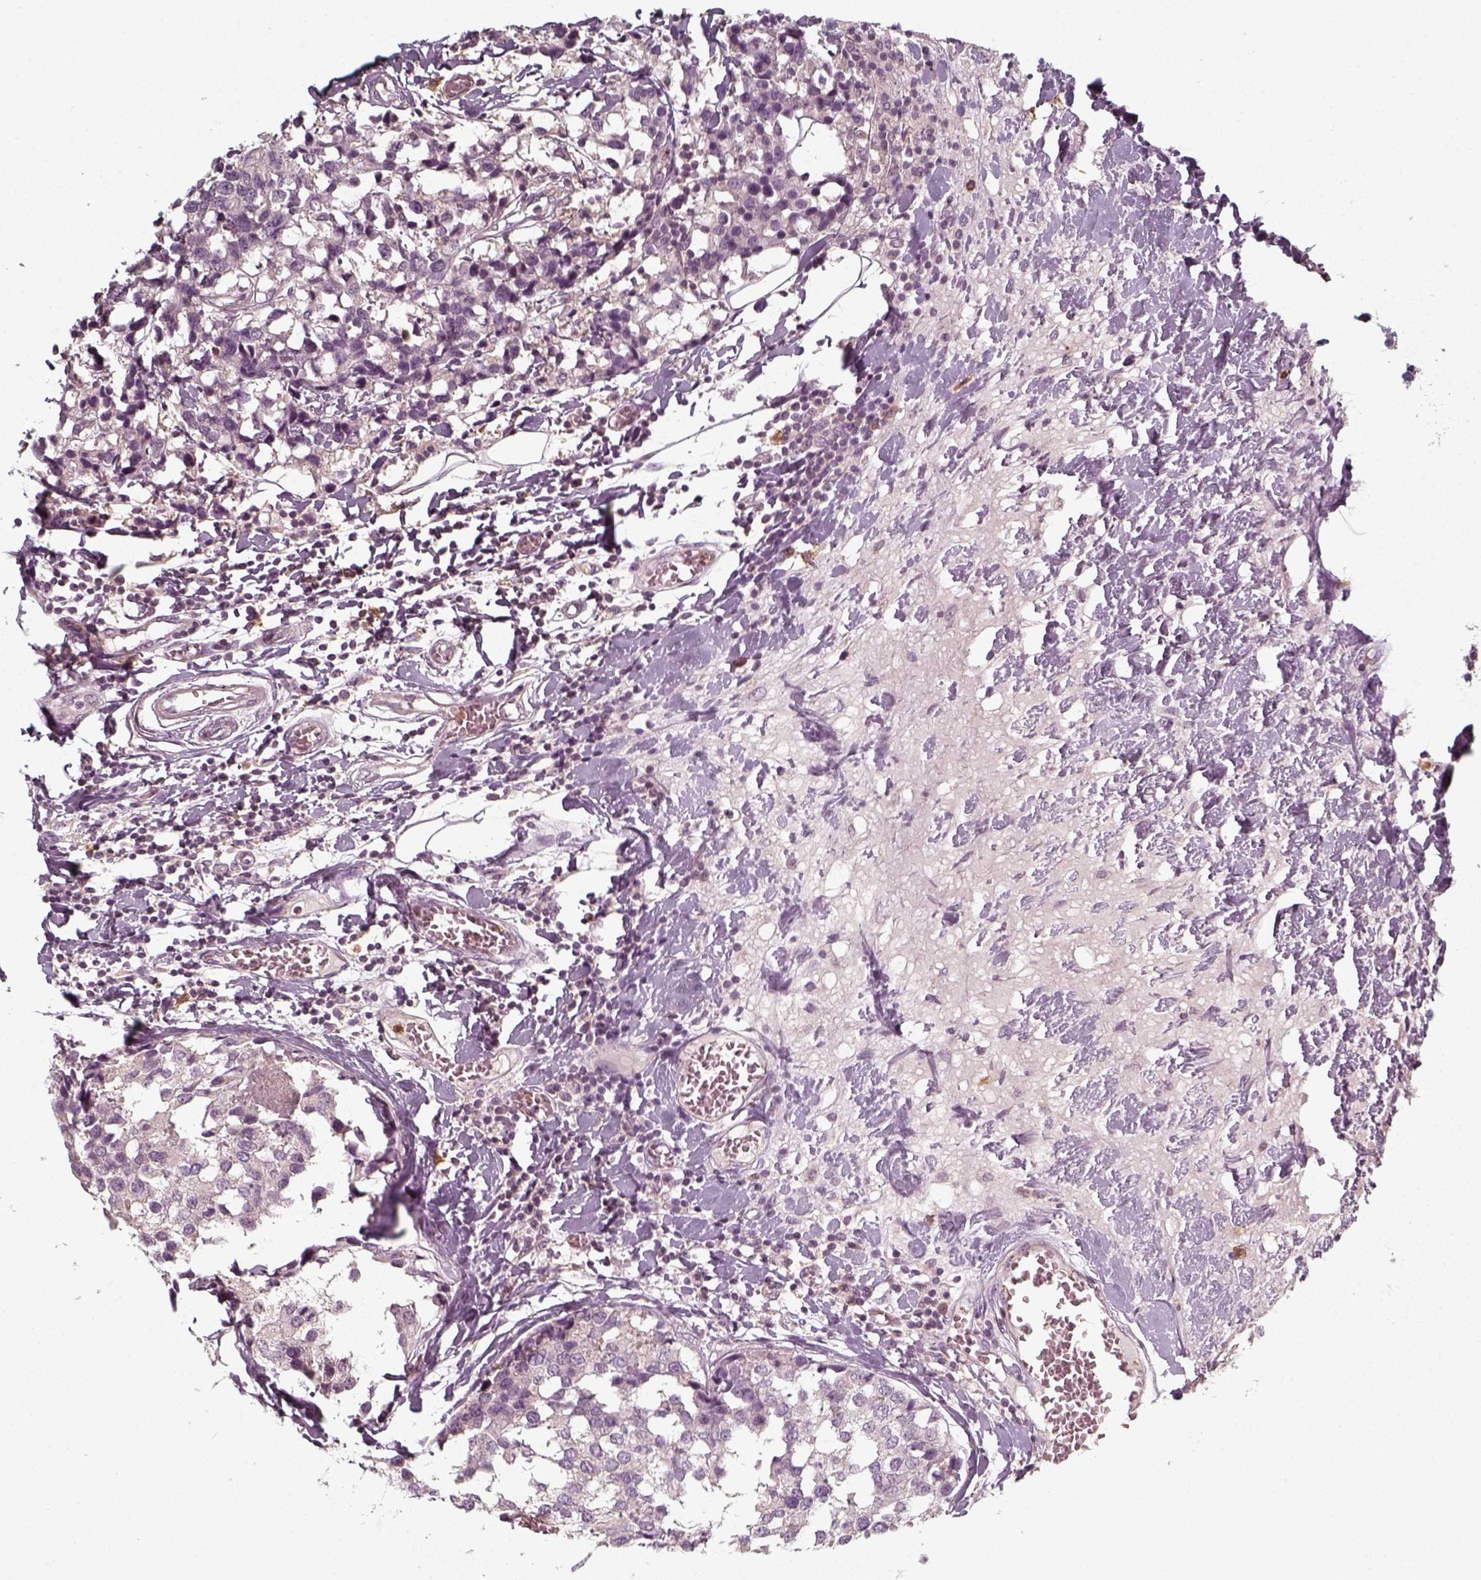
{"staining": {"intensity": "negative", "quantity": "none", "location": "none"}, "tissue": "breast cancer", "cell_type": "Tumor cells", "image_type": "cancer", "snomed": [{"axis": "morphology", "description": "Lobular carcinoma"}, {"axis": "topography", "description": "Breast"}], "caption": "Immunohistochemistry micrograph of neoplastic tissue: human lobular carcinoma (breast) stained with DAB (3,3'-diaminobenzidine) exhibits no significant protein positivity in tumor cells. (DAB (3,3'-diaminobenzidine) immunohistochemistry, high magnification).", "gene": "UNC13D", "patient": {"sex": "female", "age": 59}}